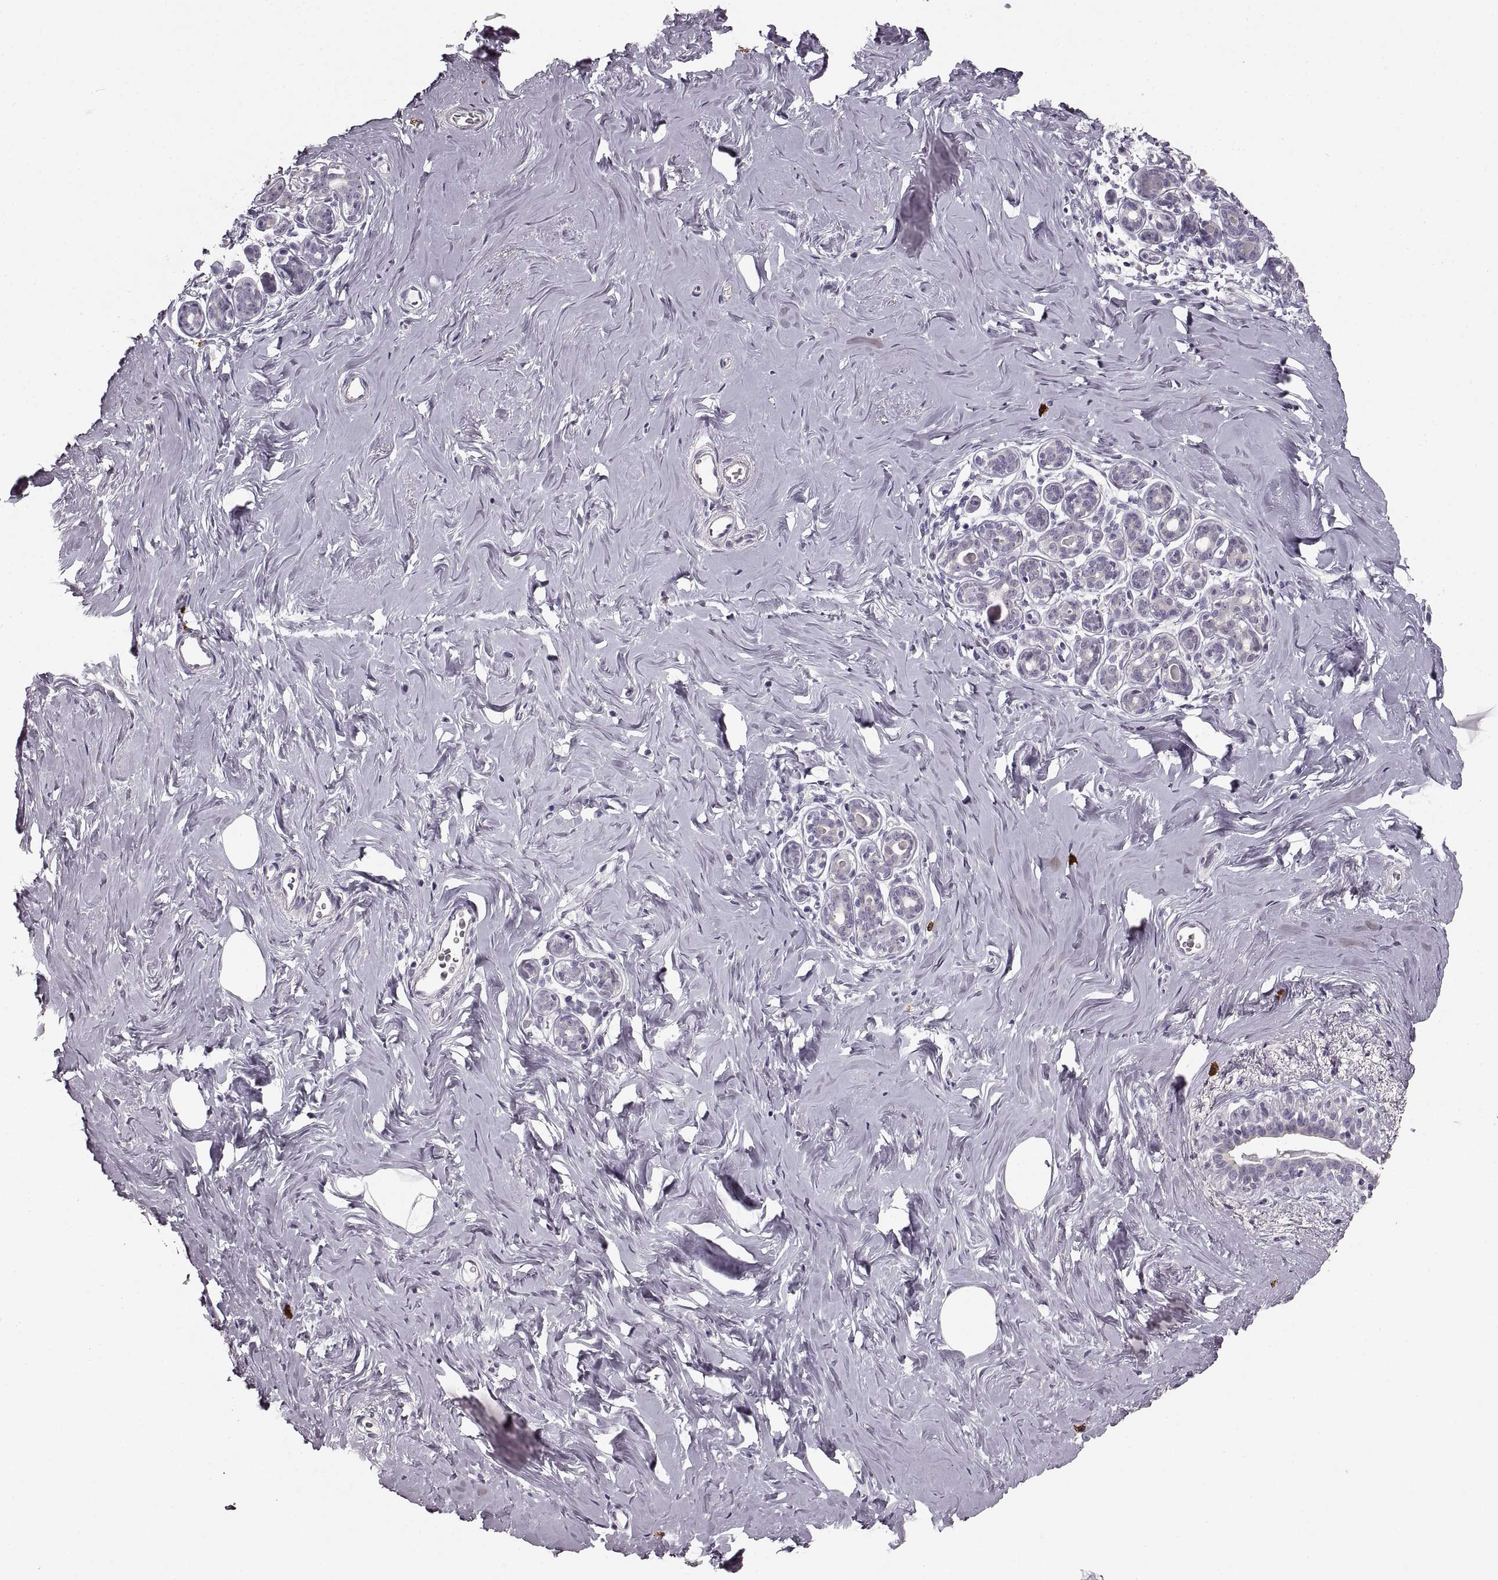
{"staining": {"intensity": "negative", "quantity": "none", "location": "none"}, "tissue": "breast", "cell_type": "Adipocytes", "image_type": "normal", "snomed": [{"axis": "morphology", "description": "Normal tissue, NOS"}, {"axis": "topography", "description": "Skin"}, {"axis": "topography", "description": "Breast"}], "caption": "The image demonstrates no significant expression in adipocytes of breast.", "gene": "CNTN1", "patient": {"sex": "female", "age": 43}}